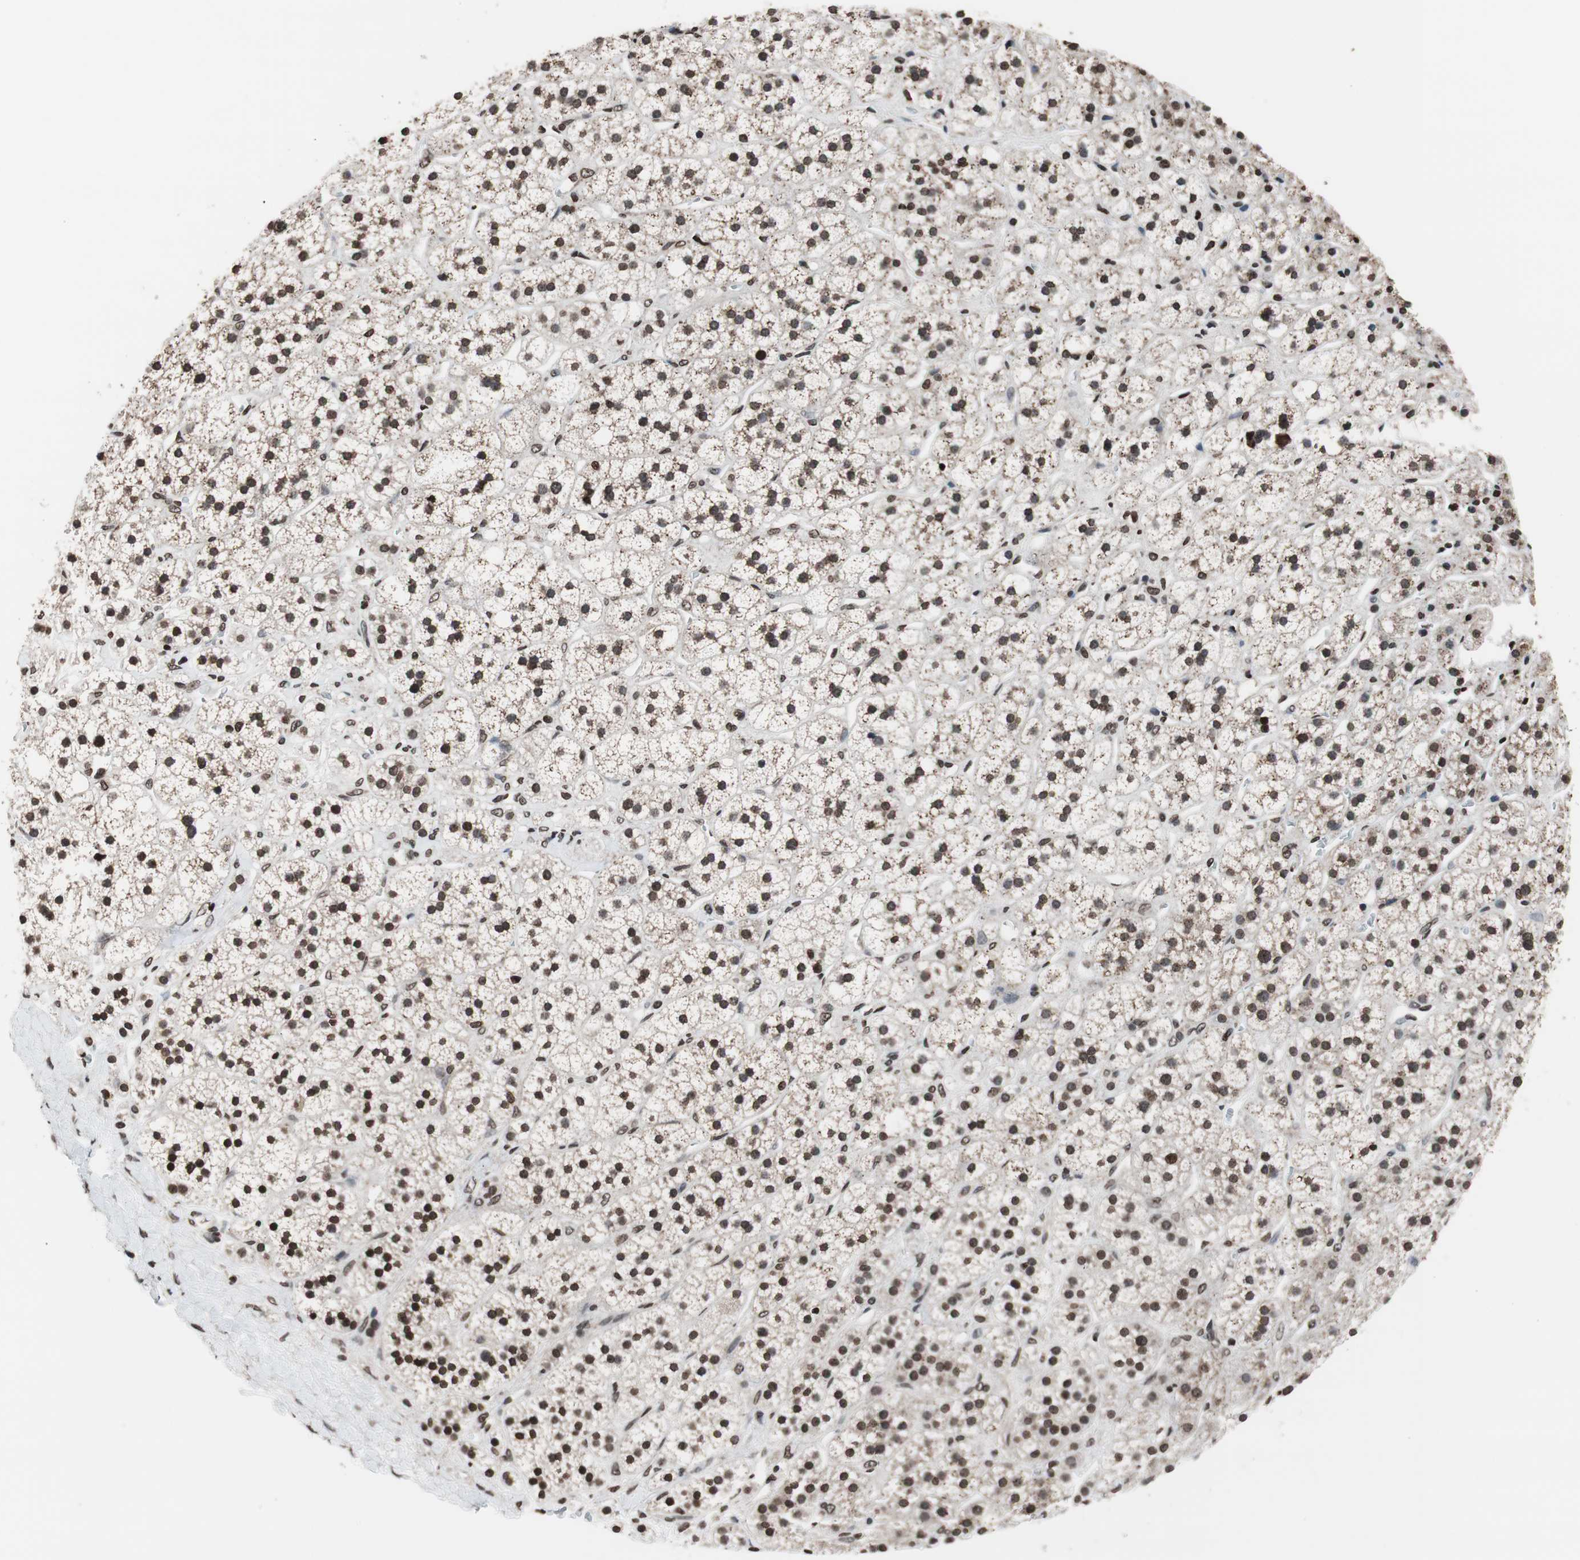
{"staining": {"intensity": "strong", "quantity": ">75%", "location": "cytoplasmic/membranous,nuclear"}, "tissue": "adrenal gland", "cell_type": "Glandular cells", "image_type": "normal", "snomed": [{"axis": "morphology", "description": "Normal tissue, NOS"}, {"axis": "topography", "description": "Adrenal gland"}], "caption": "This image exhibits immunohistochemistry (IHC) staining of benign human adrenal gland, with high strong cytoplasmic/membranous,nuclear expression in about >75% of glandular cells.", "gene": "RFC1", "patient": {"sex": "male", "age": 56}}